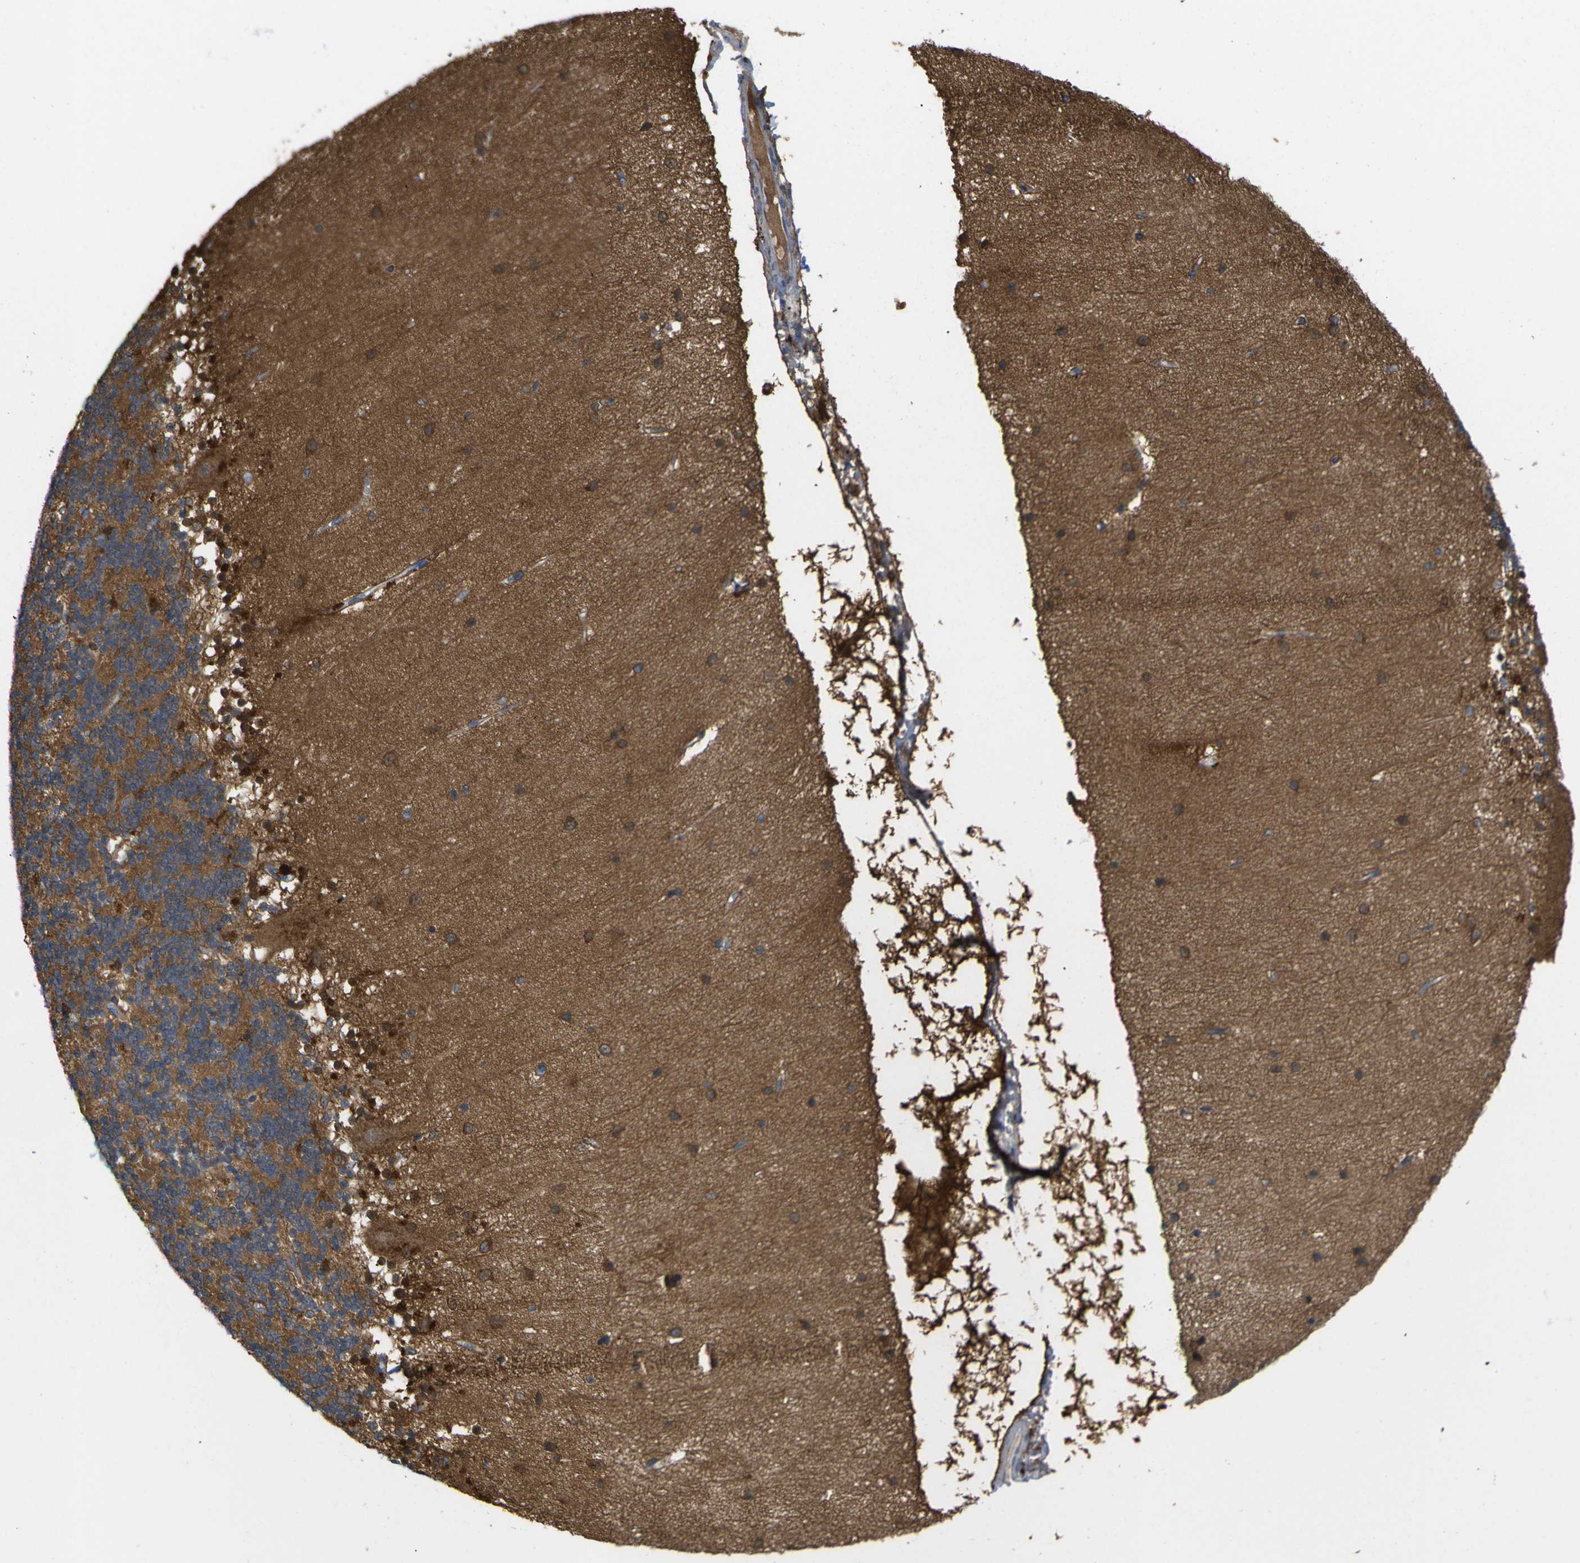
{"staining": {"intensity": "moderate", "quantity": ">75%", "location": "cytoplasmic/membranous"}, "tissue": "cerebellum", "cell_type": "Cells in granular layer", "image_type": "normal", "snomed": [{"axis": "morphology", "description": "Normal tissue, NOS"}, {"axis": "topography", "description": "Cerebellum"}], "caption": "Immunohistochemical staining of benign human cerebellum exhibits >75% levels of moderate cytoplasmic/membranous protein positivity in about >75% of cells in granular layer. Using DAB (brown) and hematoxylin (blue) stains, captured at high magnification using brightfield microscopy.", "gene": "PEBP1", "patient": {"sex": "female", "age": 54}}